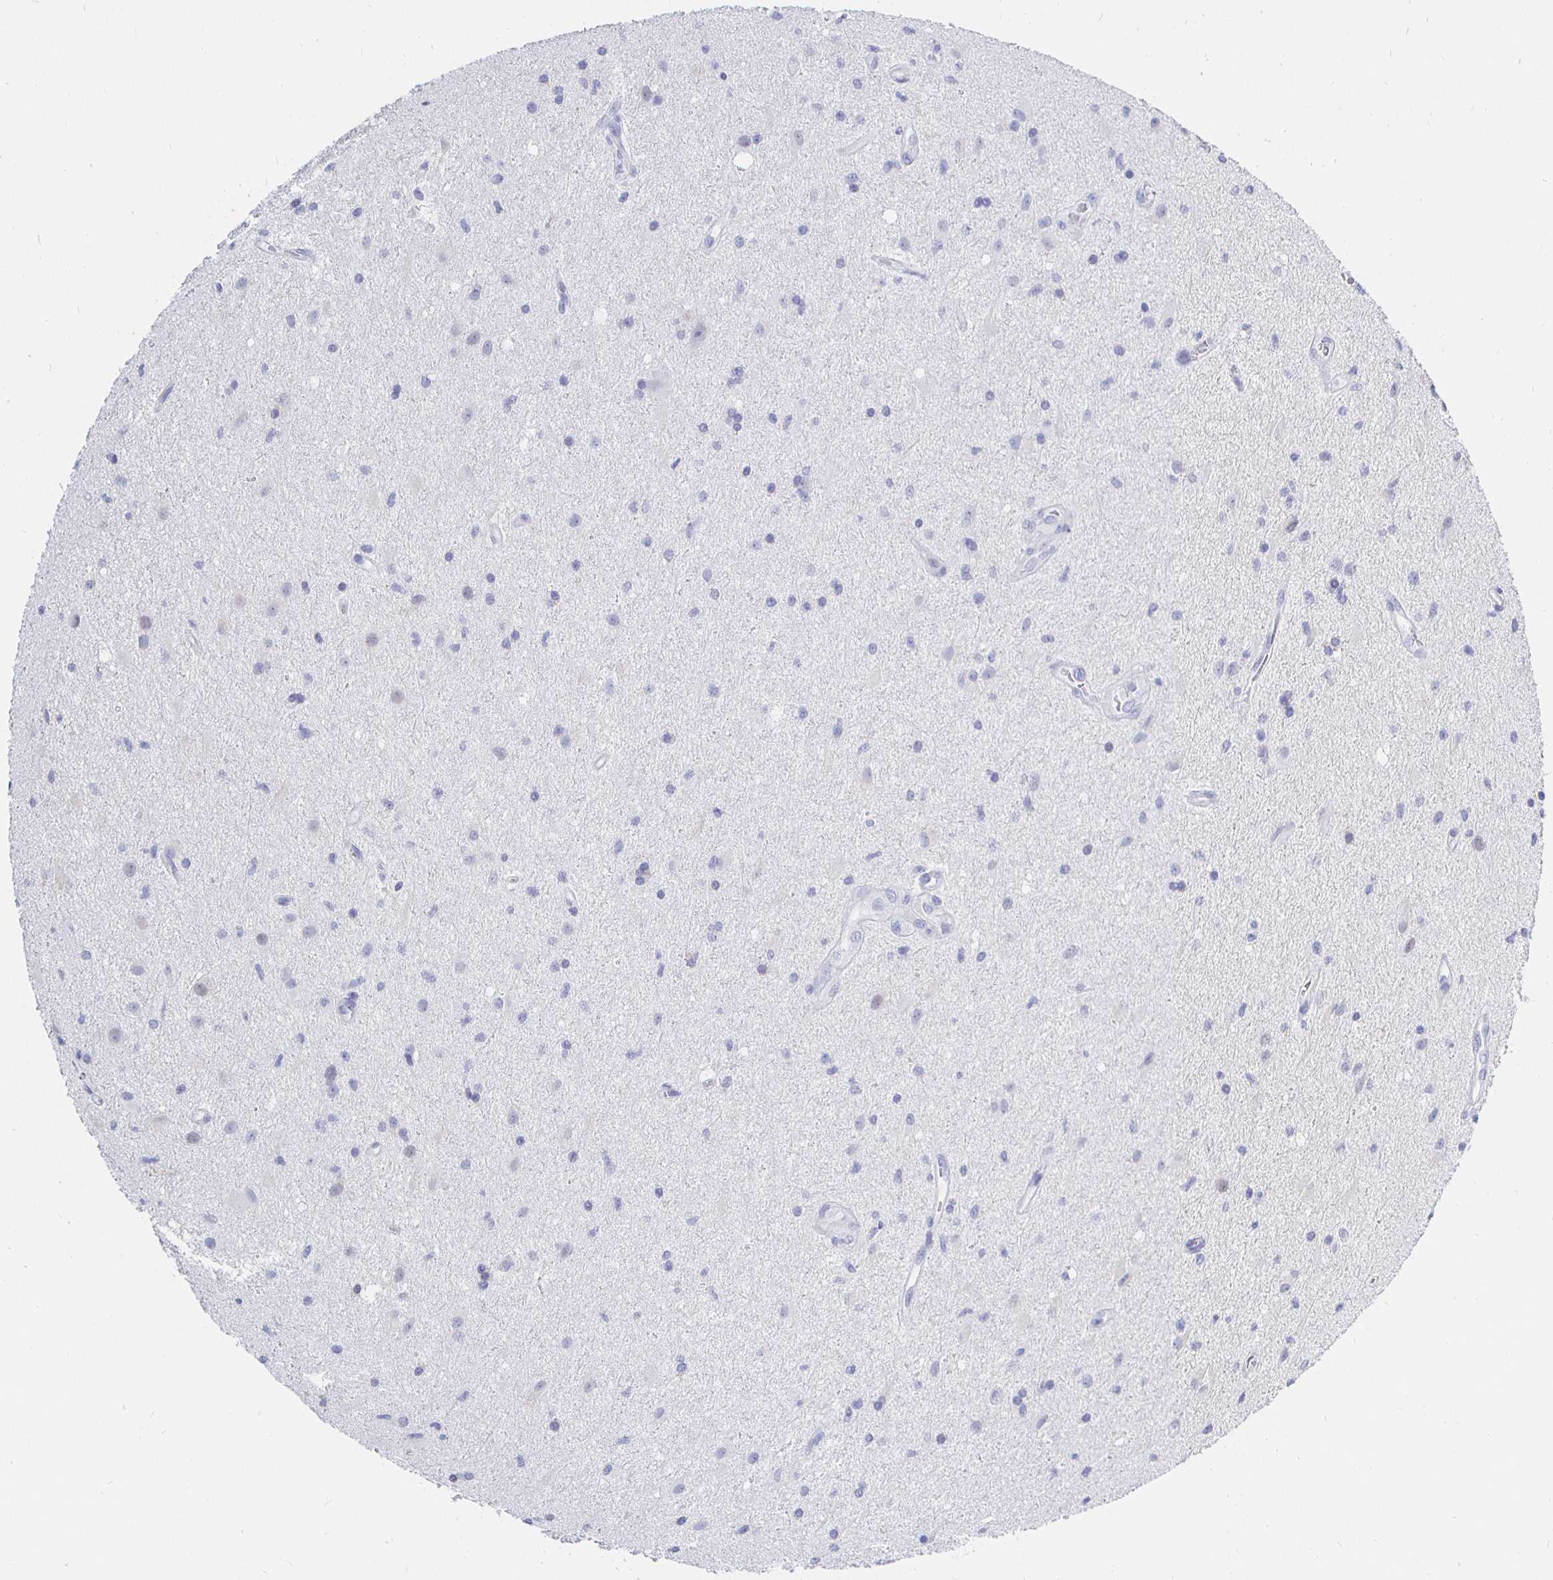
{"staining": {"intensity": "negative", "quantity": "none", "location": "none"}, "tissue": "glioma", "cell_type": "Tumor cells", "image_type": "cancer", "snomed": [{"axis": "morphology", "description": "Glioma, malignant, High grade"}, {"axis": "topography", "description": "Brain"}], "caption": "The histopathology image displays no staining of tumor cells in glioma. (Stains: DAB IHC with hematoxylin counter stain, Microscopy: brightfield microscopy at high magnification).", "gene": "CR2", "patient": {"sex": "male", "age": 67}}